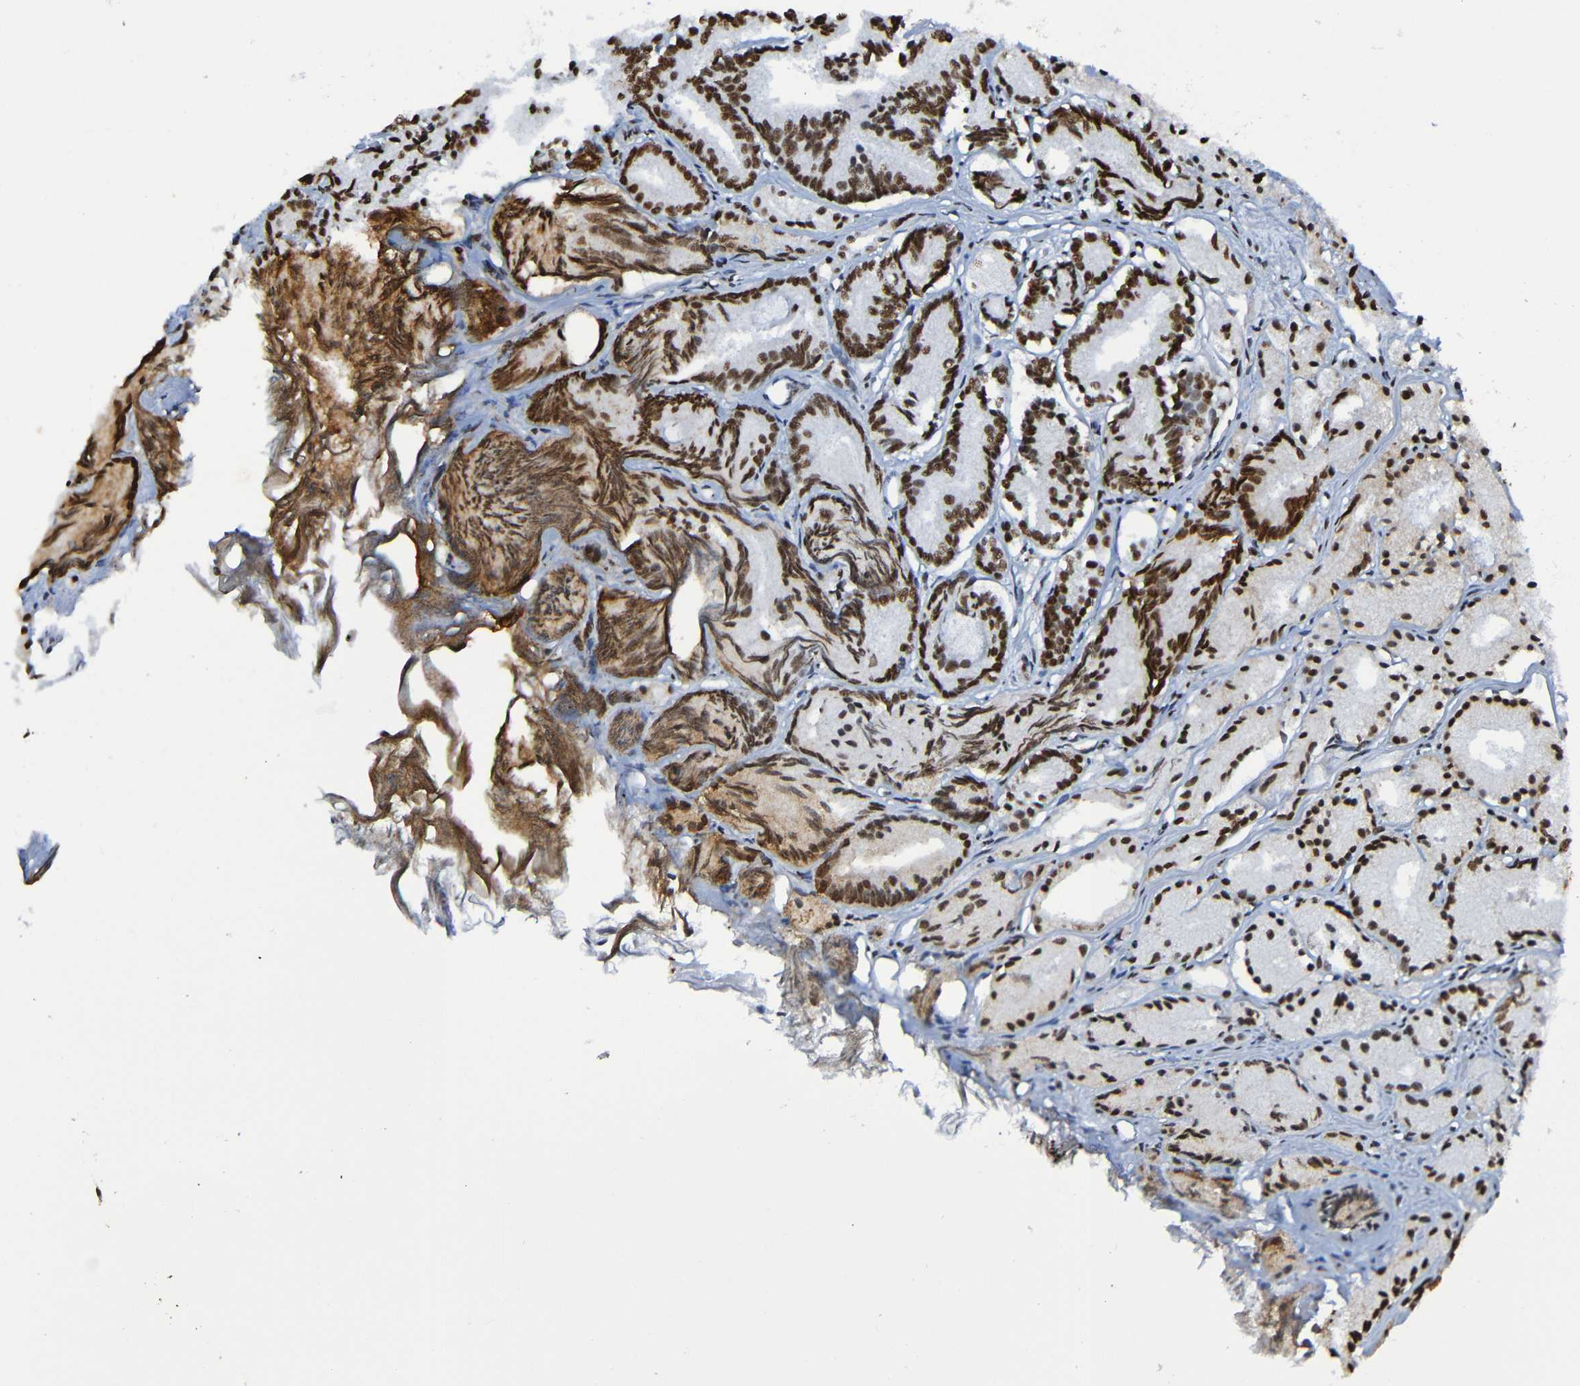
{"staining": {"intensity": "strong", "quantity": ">75%", "location": "nuclear"}, "tissue": "prostate cancer", "cell_type": "Tumor cells", "image_type": "cancer", "snomed": [{"axis": "morphology", "description": "Adenocarcinoma, Low grade"}, {"axis": "topography", "description": "Prostate"}], "caption": "Strong nuclear expression is identified in about >75% of tumor cells in prostate cancer.", "gene": "SRSF3", "patient": {"sex": "male", "age": 72}}